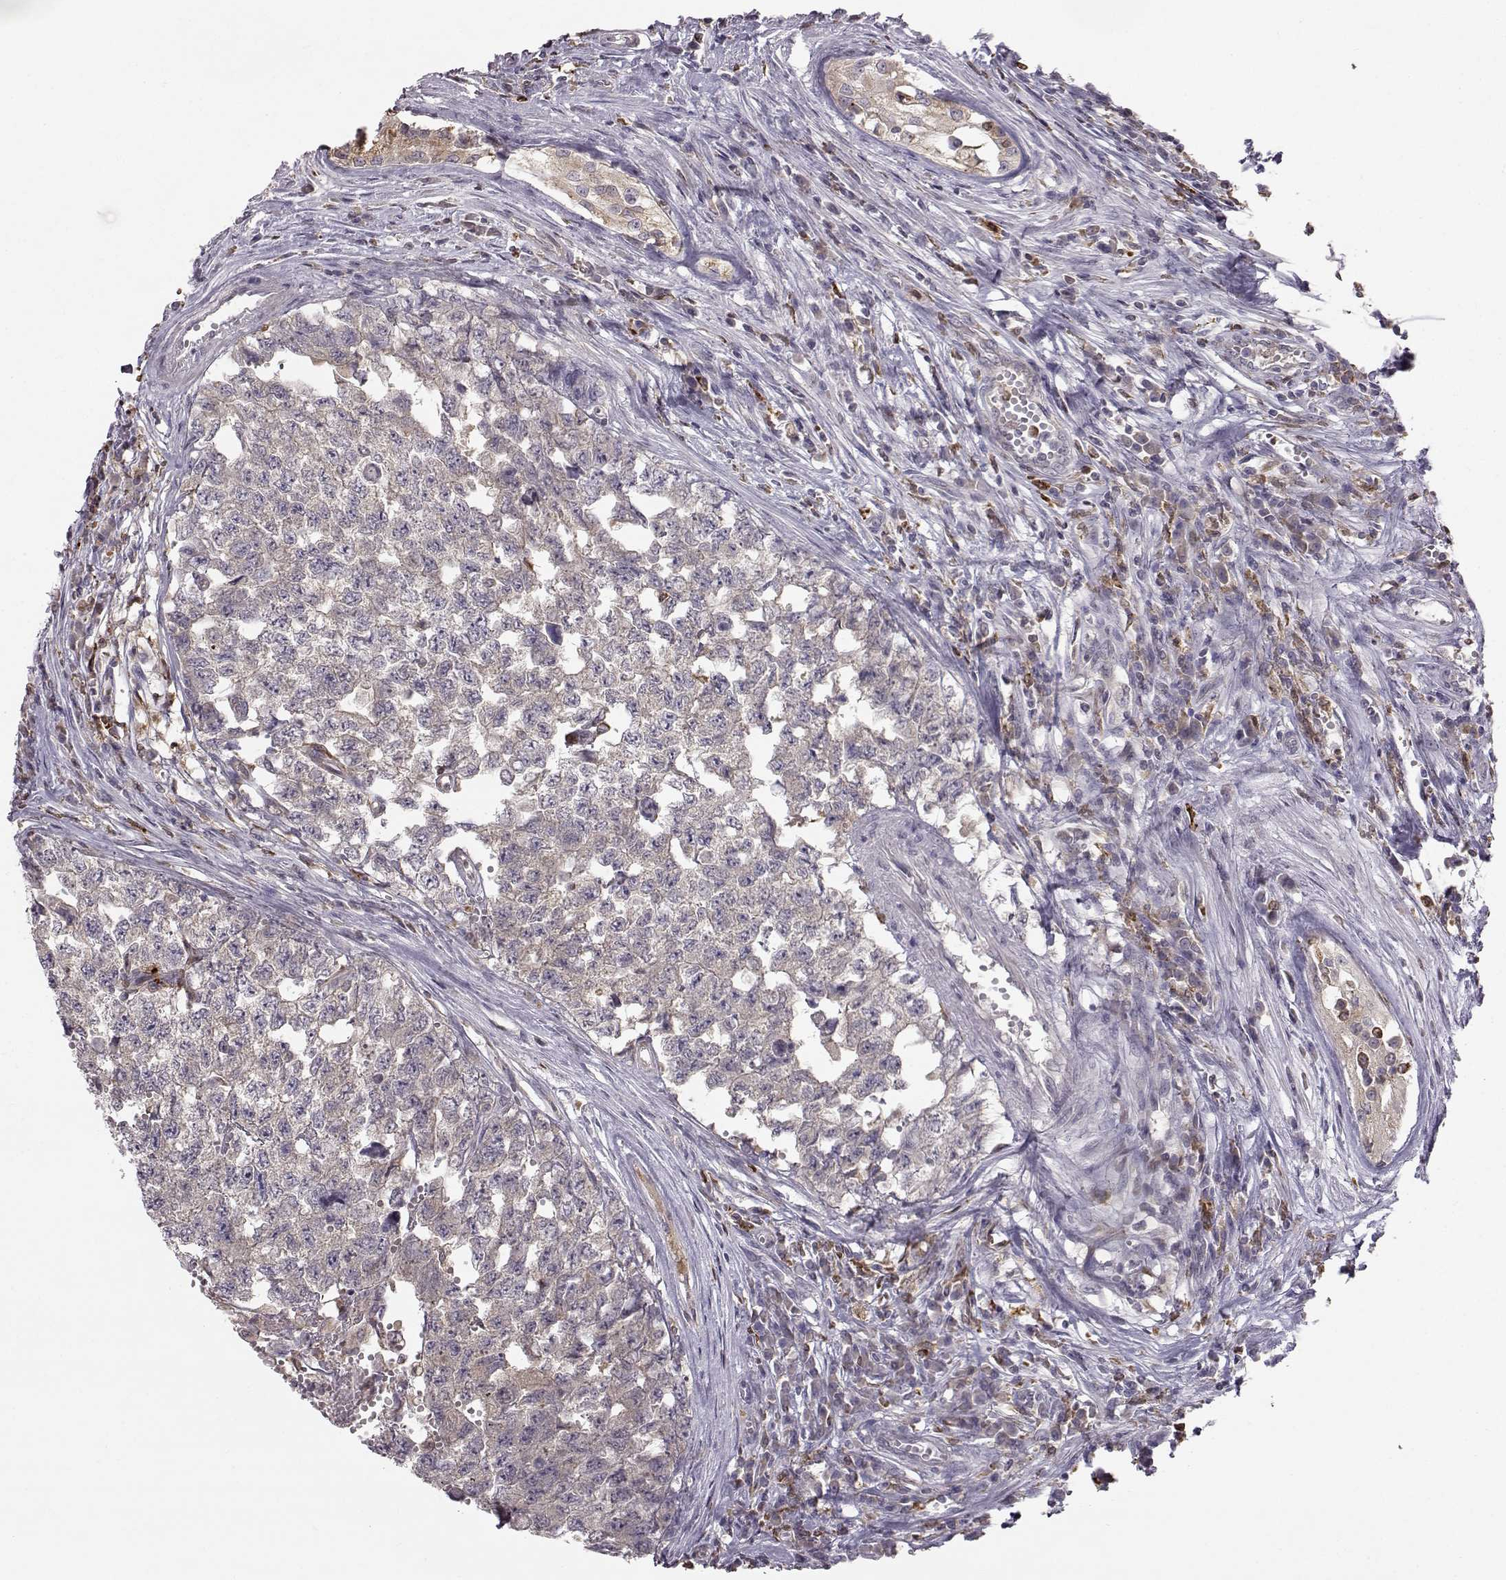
{"staining": {"intensity": "negative", "quantity": "none", "location": "none"}, "tissue": "testis cancer", "cell_type": "Tumor cells", "image_type": "cancer", "snomed": [{"axis": "morphology", "description": "Seminoma, NOS"}, {"axis": "morphology", "description": "Carcinoma, Embryonal, NOS"}, {"axis": "topography", "description": "Testis"}], "caption": "This is an immunohistochemistry (IHC) image of human testis seminoma. There is no expression in tumor cells.", "gene": "SPAG17", "patient": {"sex": "male", "age": 22}}